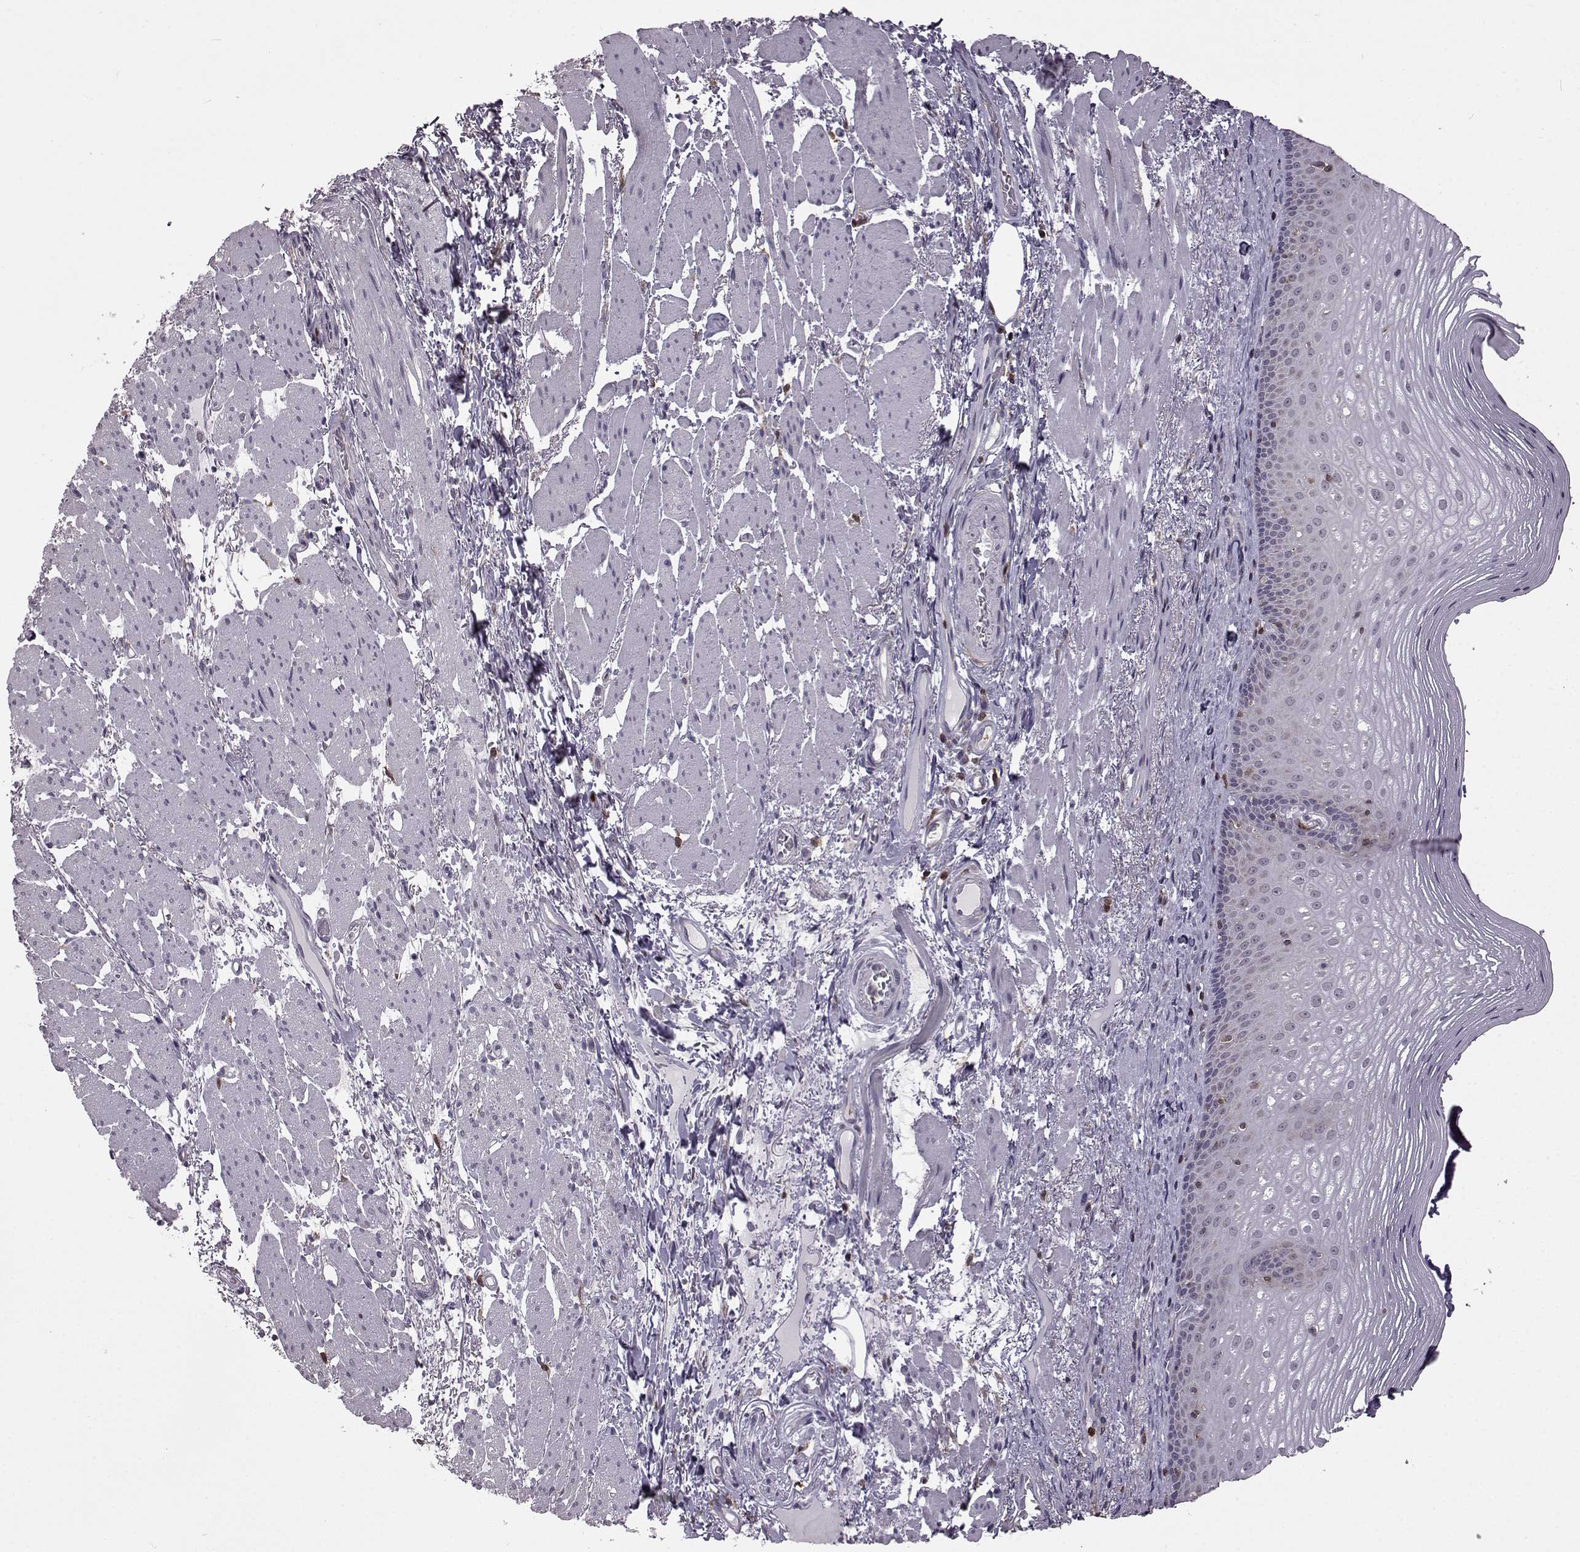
{"staining": {"intensity": "negative", "quantity": "none", "location": "none"}, "tissue": "esophagus", "cell_type": "Squamous epithelial cells", "image_type": "normal", "snomed": [{"axis": "morphology", "description": "Normal tissue, NOS"}, {"axis": "topography", "description": "Esophagus"}], "caption": "An IHC micrograph of normal esophagus is shown. There is no staining in squamous epithelial cells of esophagus. (DAB (3,3'-diaminobenzidine) immunohistochemistry (IHC), high magnification).", "gene": "DOK2", "patient": {"sex": "male", "age": 76}}